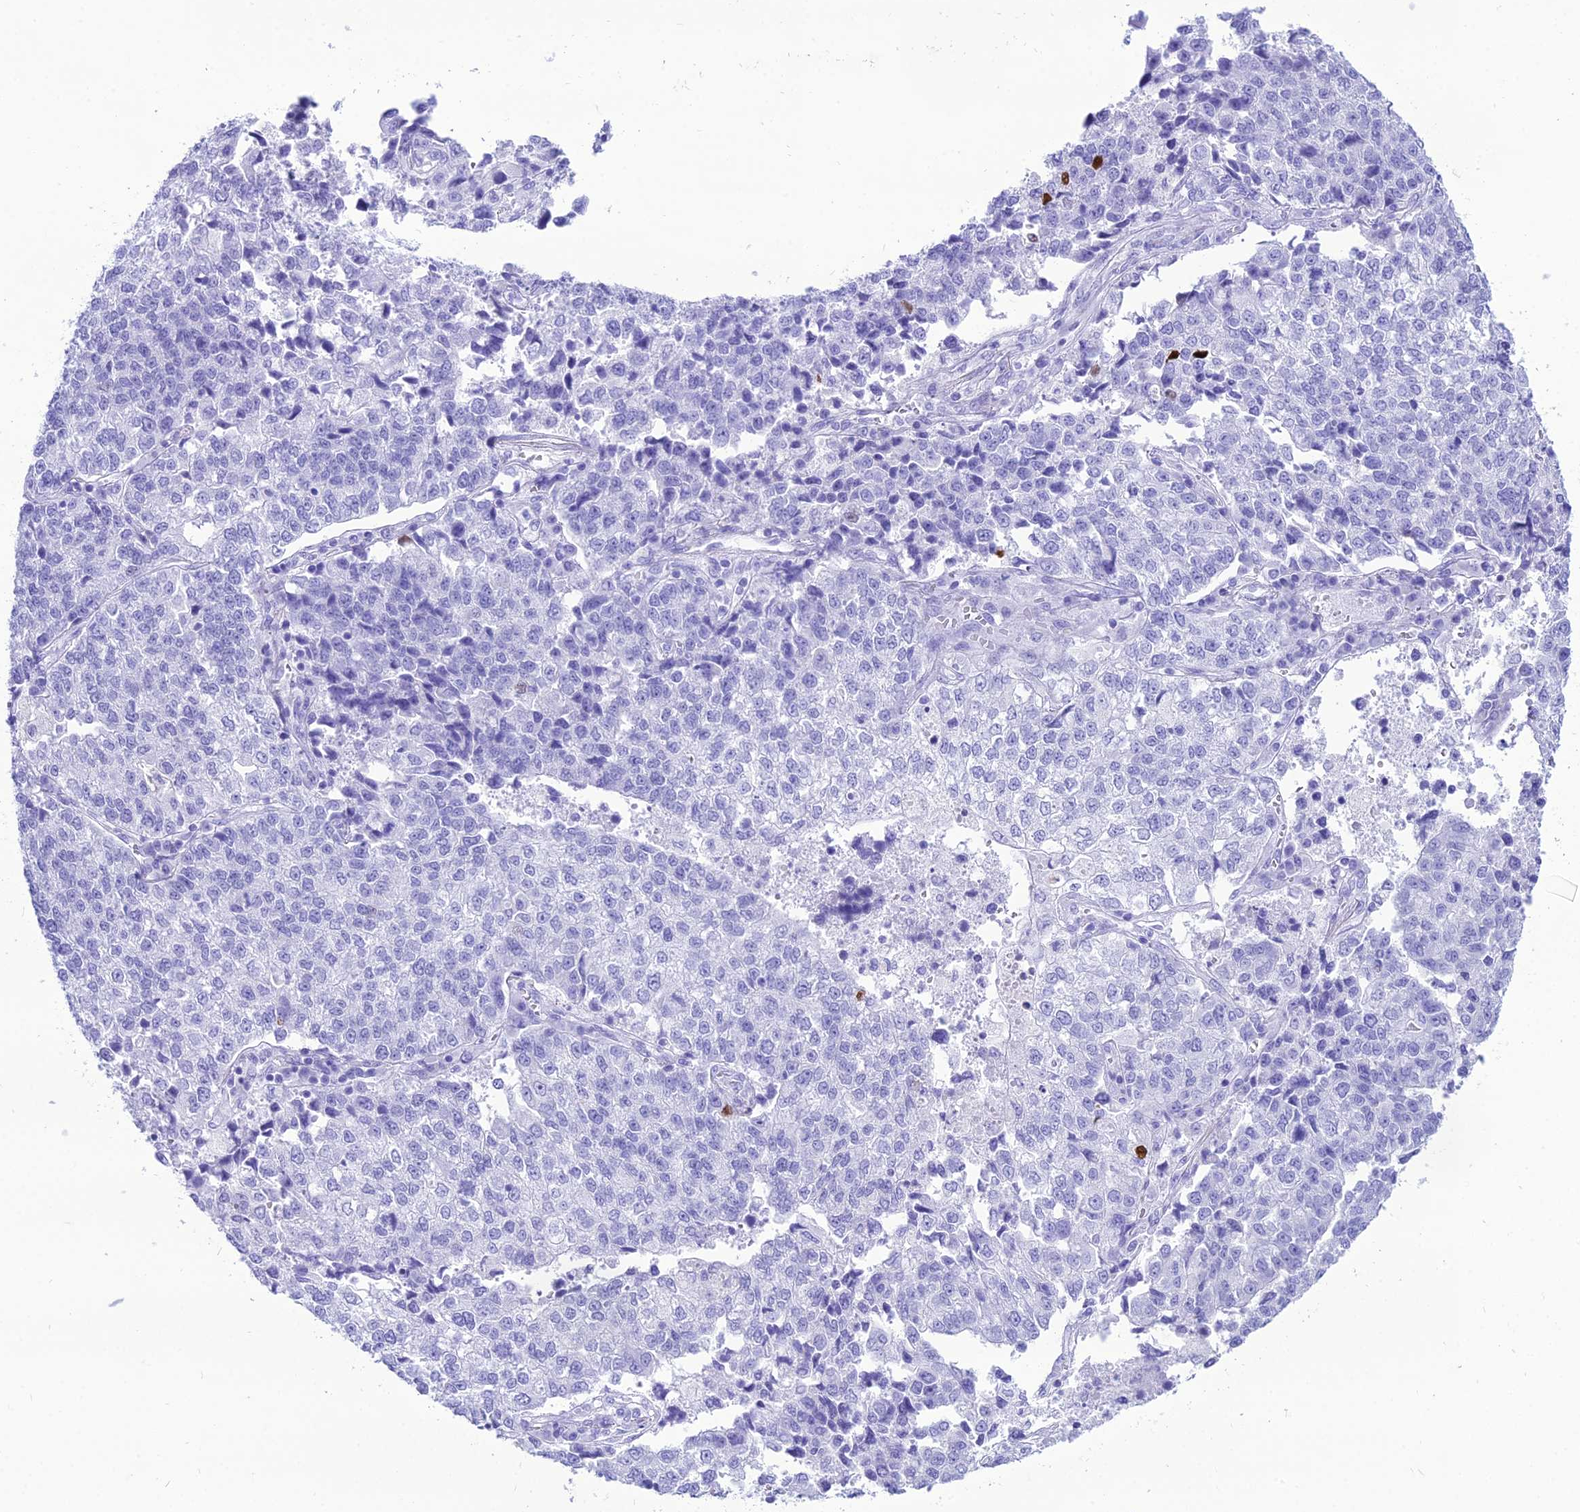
{"staining": {"intensity": "moderate", "quantity": "<25%", "location": "nuclear"}, "tissue": "lung cancer", "cell_type": "Tumor cells", "image_type": "cancer", "snomed": [{"axis": "morphology", "description": "Adenocarcinoma, NOS"}, {"axis": "topography", "description": "Lung"}], "caption": "High-magnification brightfield microscopy of lung adenocarcinoma stained with DAB (3,3'-diaminobenzidine) (brown) and counterstained with hematoxylin (blue). tumor cells exhibit moderate nuclear staining is present in approximately<25% of cells.", "gene": "PNMA5", "patient": {"sex": "male", "age": 49}}